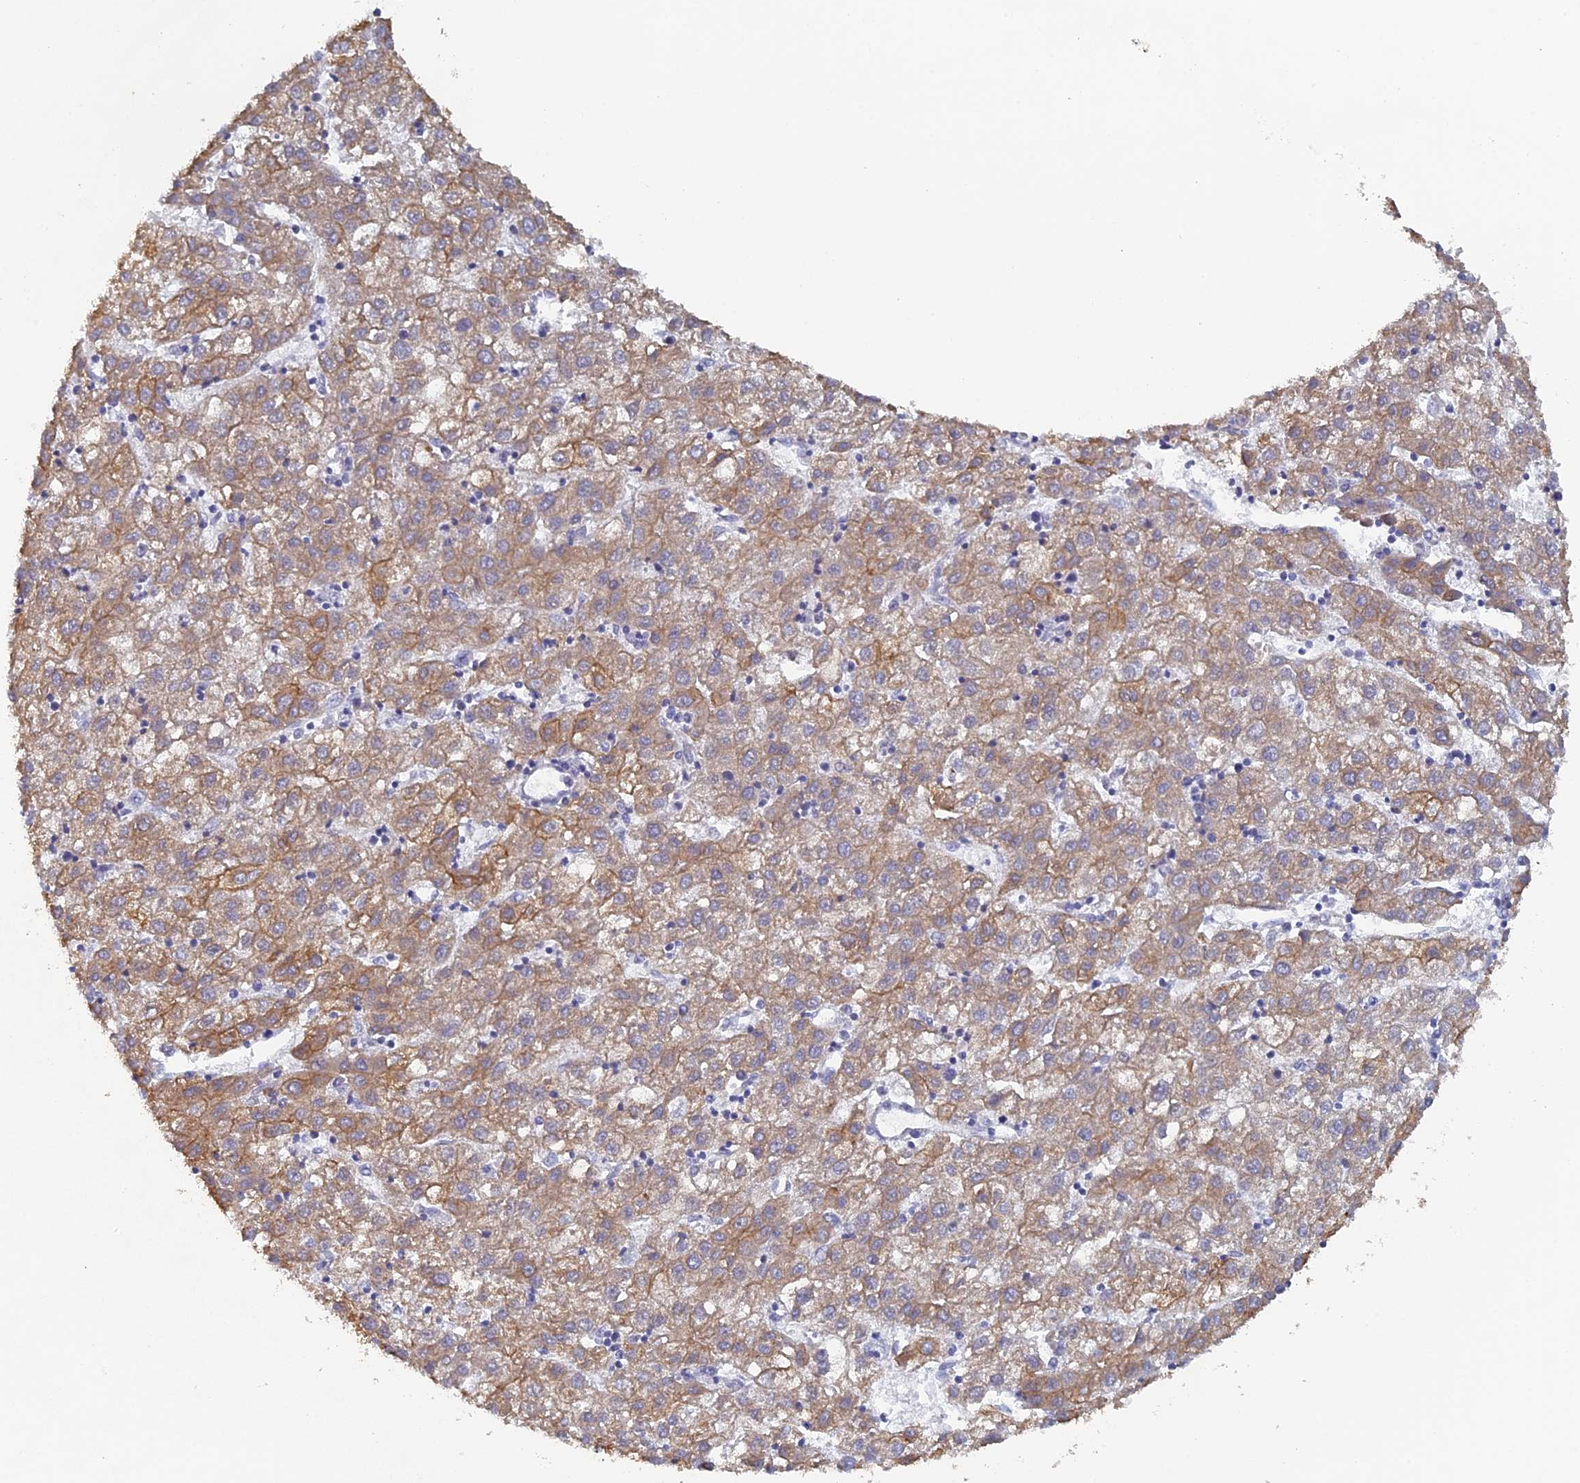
{"staining": {"intensity": "moderate", "quantity": ">75%", "location": "cytoplasmic/membranous"}, "tissue": "liver cancer", "cell_type": "Tumor cells", "image_type": "cancer", "snomed": [{"axis": "morphology", "description": "Carcinoma, Hepatocellular, NOS"}, {"axis": "topography", "description": "Liver"}], "caption": "This is a histology image of IHC staining of liver cancer, which shows moderate positivity in the cytoplasmic/membranous of tumor cells.", "gene": "SRFBP1", "patient": {"sex": "male", "age": 72}}